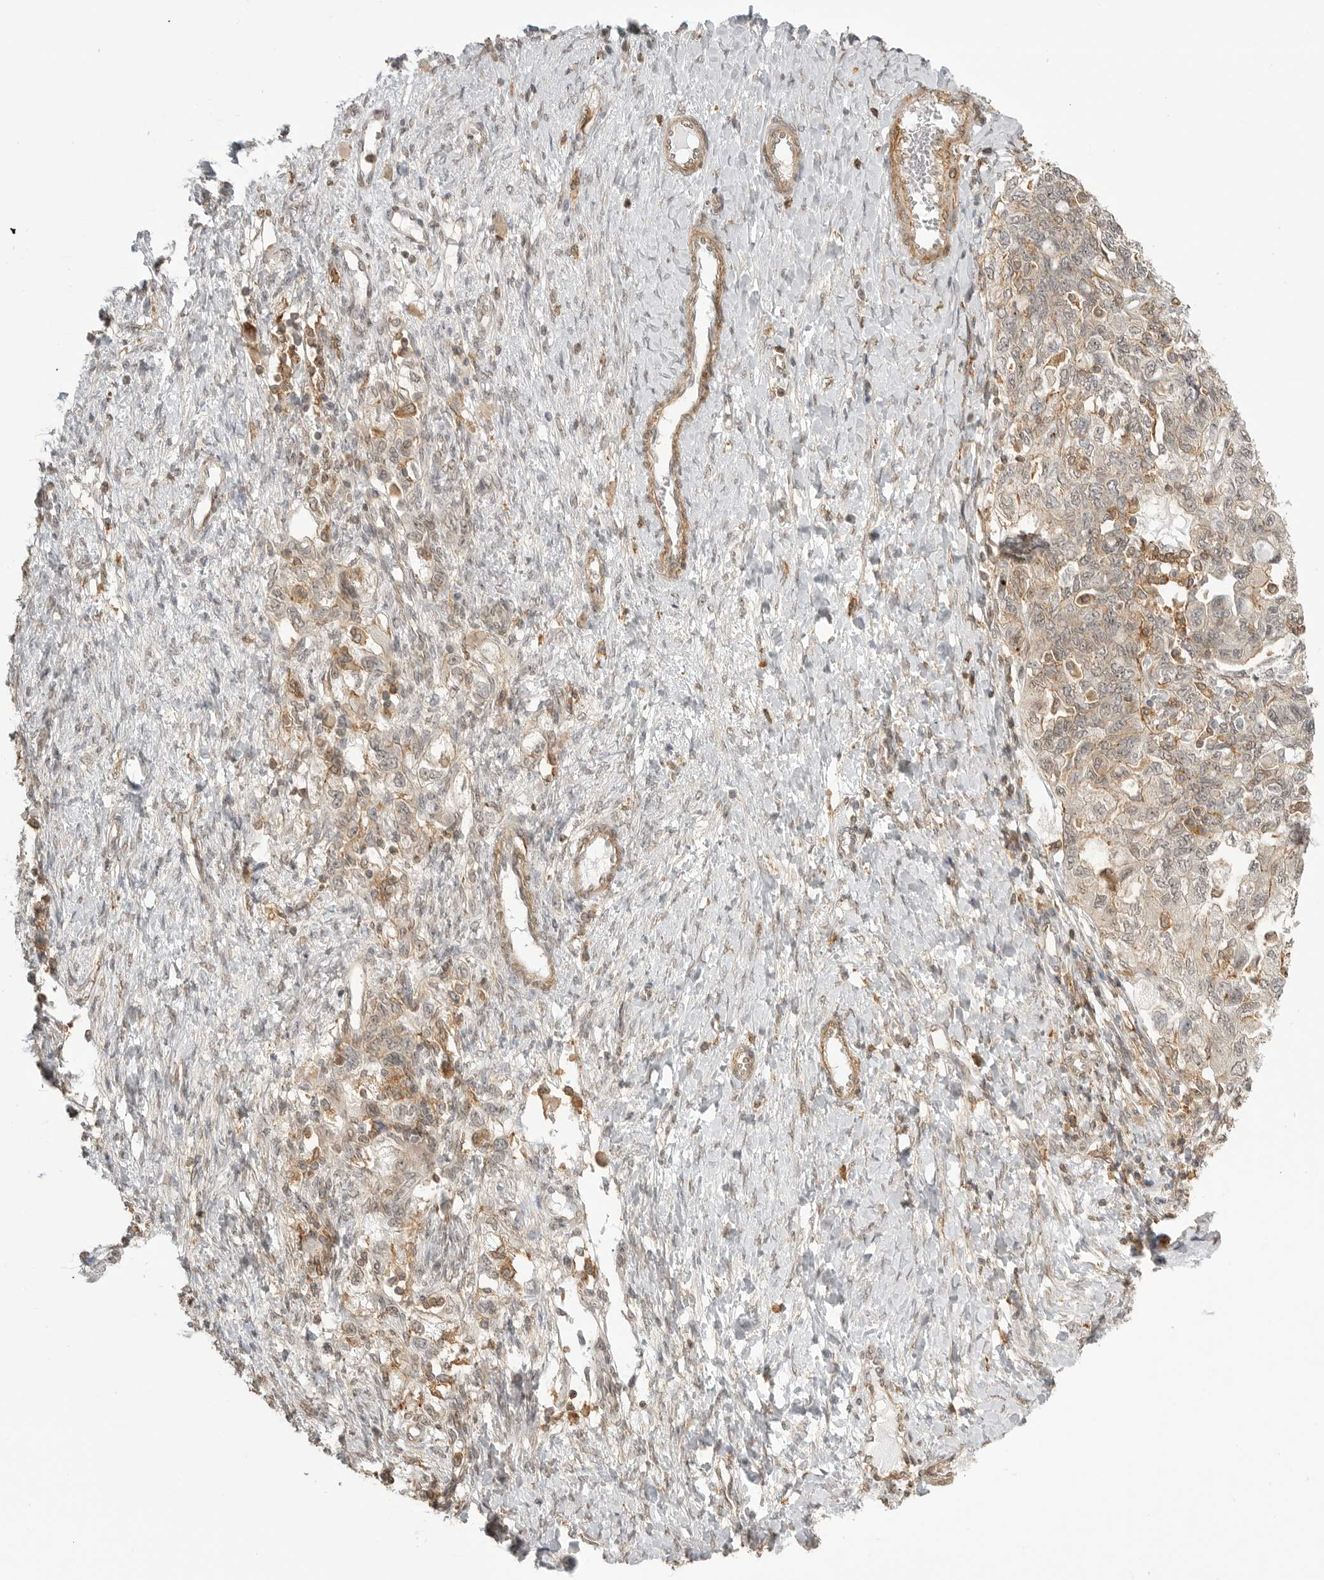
{"staining": {"intensity": "weak", "quantity": "25%-75%", "location": "cytoplasmic/membranous"}, "tissue": "ovarian cancer", "cell_type": "Tumor cells", "image_type": "cancer", "snomed": [{"axis": "morphology", "description": "Carcinoma, NOS"}, {"axis": "morphology", "description": "Cystadenocarcinoma, serous, NOS"}, {"axis": "topography", "description": "Ovary"}], "caption": "Protein expression analysis of human serous cystadenocarcinoma (ovarian) reveals weak cytoplasmic/membranous staining in about 25%-75% of tumor cells.", "gene": "GPC2", "patient": {"sex": "female", "age": 69}}